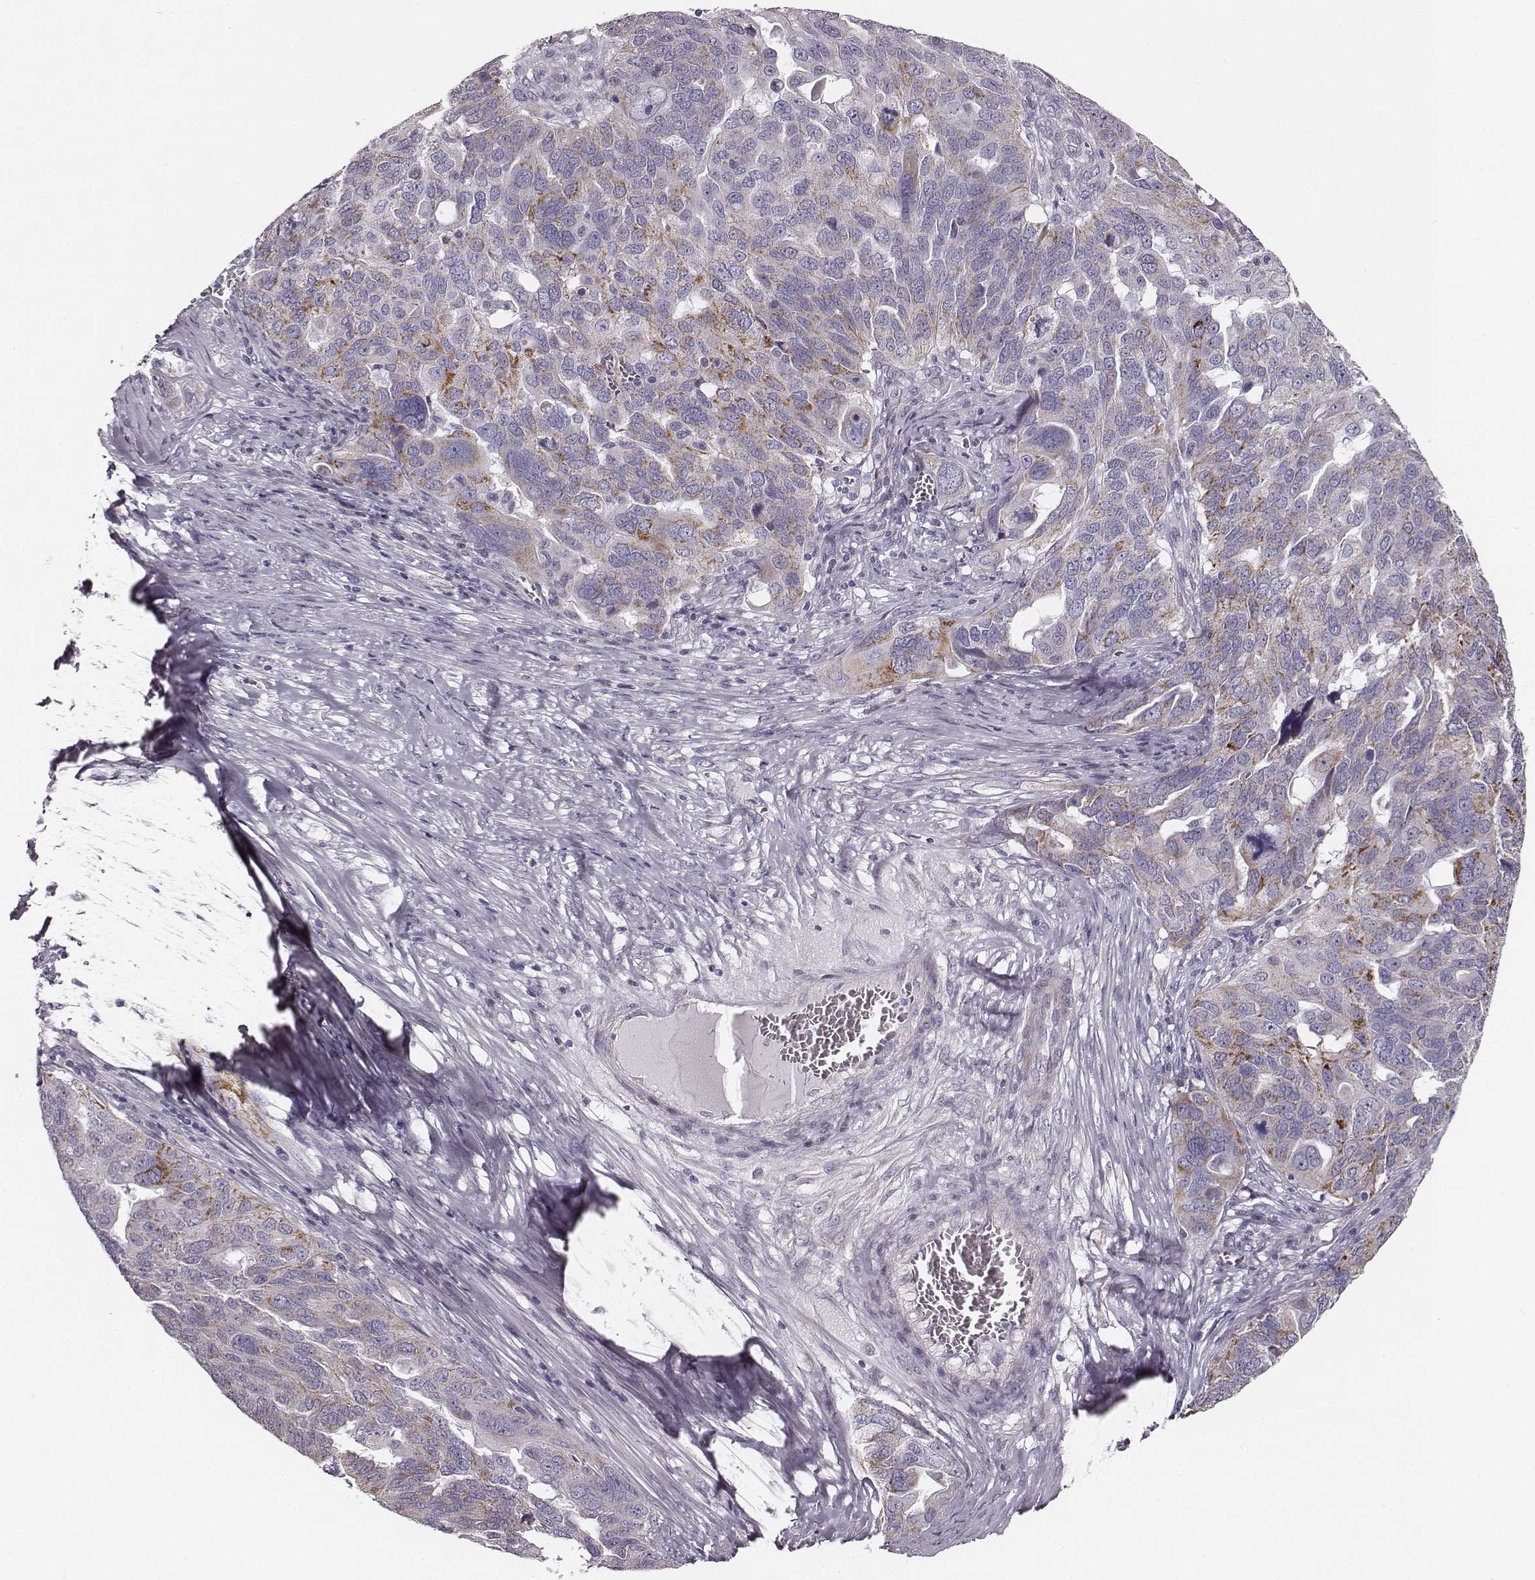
{"staining": {"intensity": "moderate", "quantity": "<25%", "location": "cytoplasmic/membranous"}, "tissue": "ovarian cancer", "cell_type": "Tumor cells", "image_type": "cancer", "snomed": [{"axis": "morphology", "description": "Carcinoma, endometroid"}, {"axis": "topography", "description": "Soft tissue"}, {"axis": "topography", "description": "Ovary"}], "caption": "Tumor cells reveal low levels of moderate cytoplasmic/membranous positivity in about <25% of cells in endometroid carcinoma (ovarian). The staining was performed using DAB to visualize the protein expression in brown, while the nuclei were stained in blue with hematoxylin (Magnification: 20x).", "gene": "UBL4B", "patient": {"sex": "female", "age": 52}}